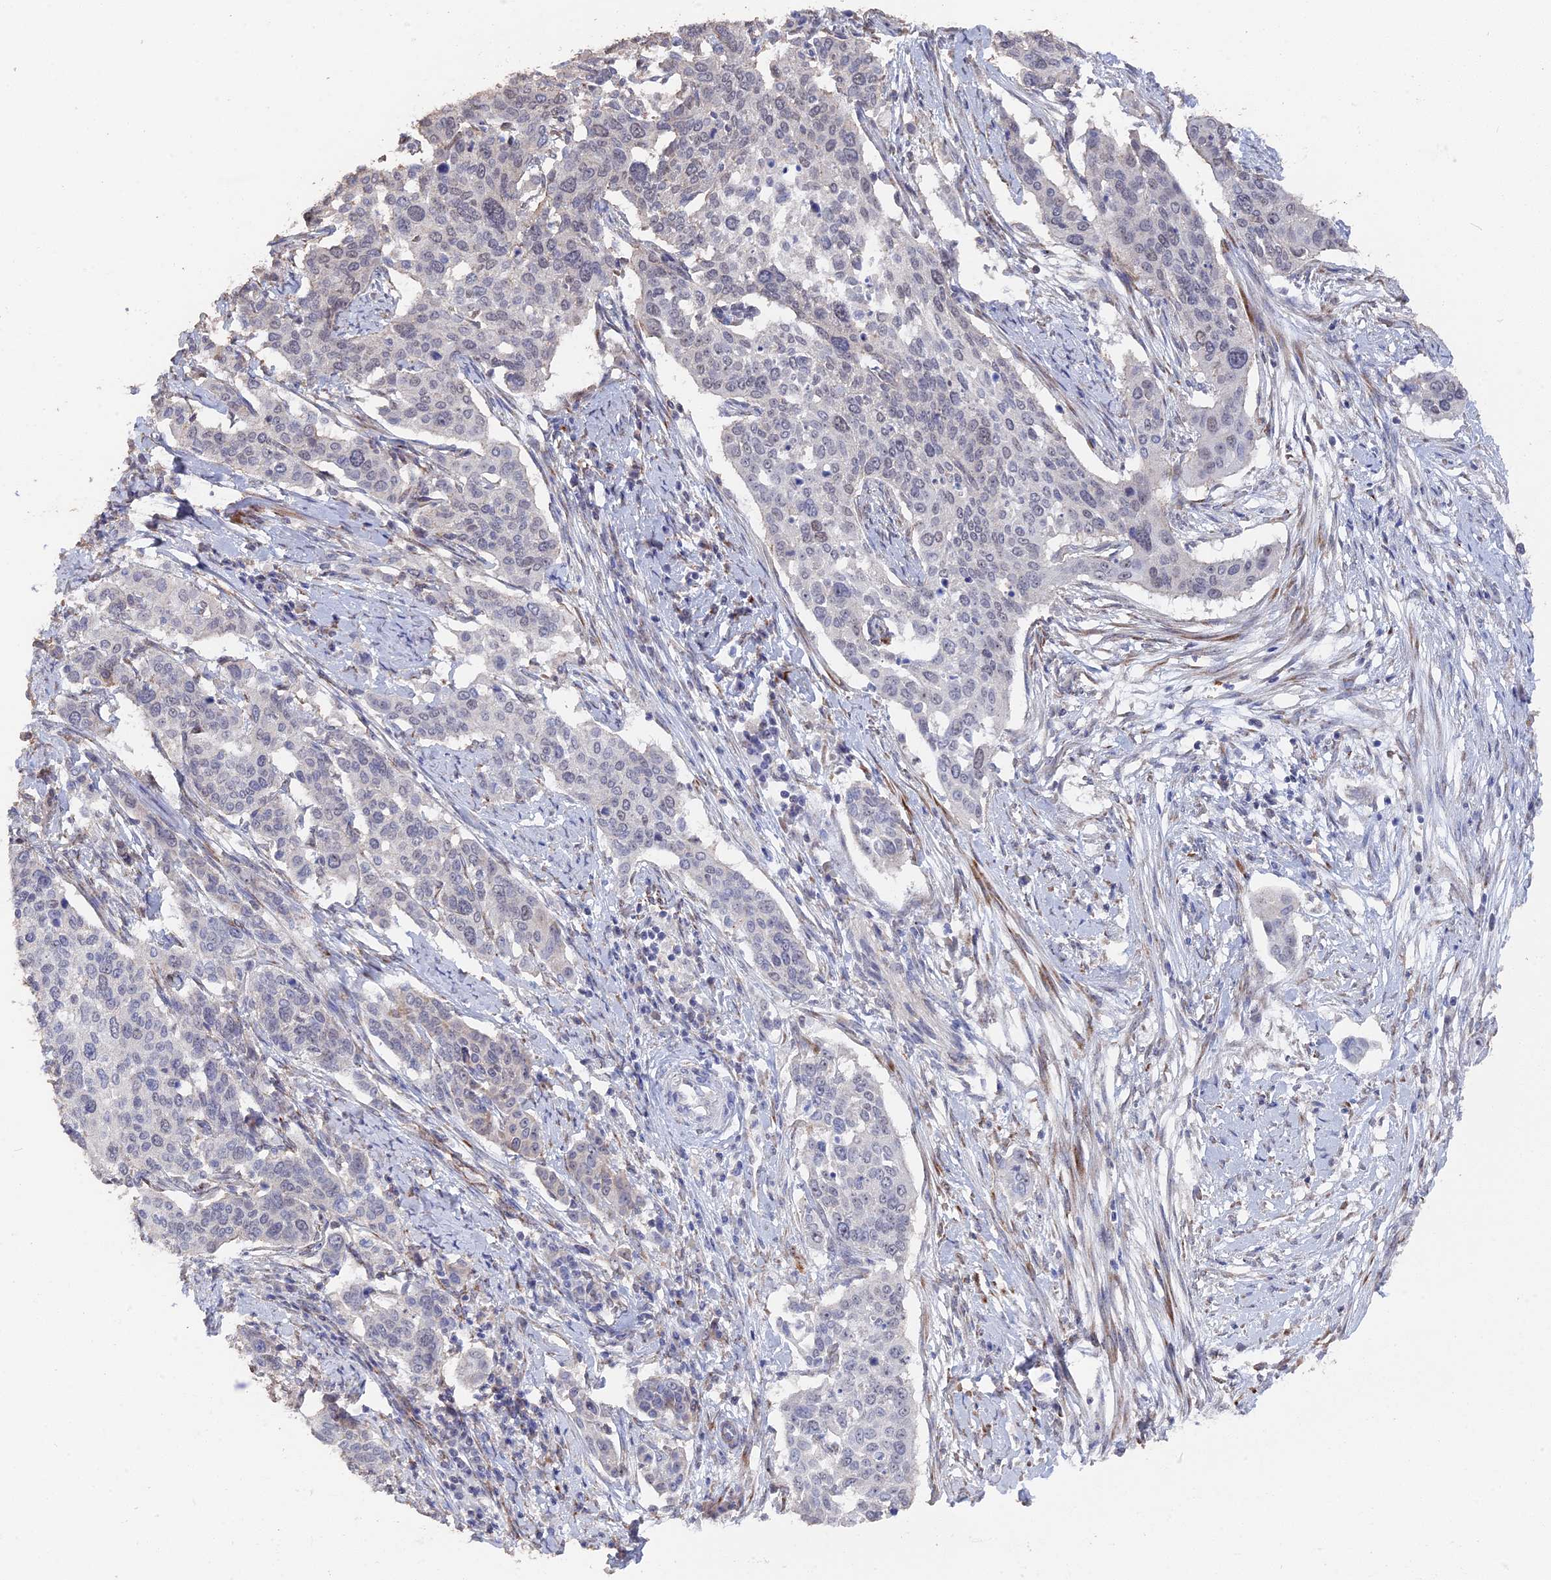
{"staining": {"intensity": "weak", "quantity": "<25%", "location": "nuclear"}, "tissue": "cervical cancer", "cell_type": "Tumor cells", "image_type": "cancer", "snomed": [{"axis": "morphology", "description": "Squamous cell carcinoma, NOS"}, {"axis": "topography", "description": "Cervix"}], "caption": "Tumor cells show no significant protein staining in cervical squamous cell carcinoma.", "gene": "SEMG2", "patient": {"sex": "female", "age": 44}}